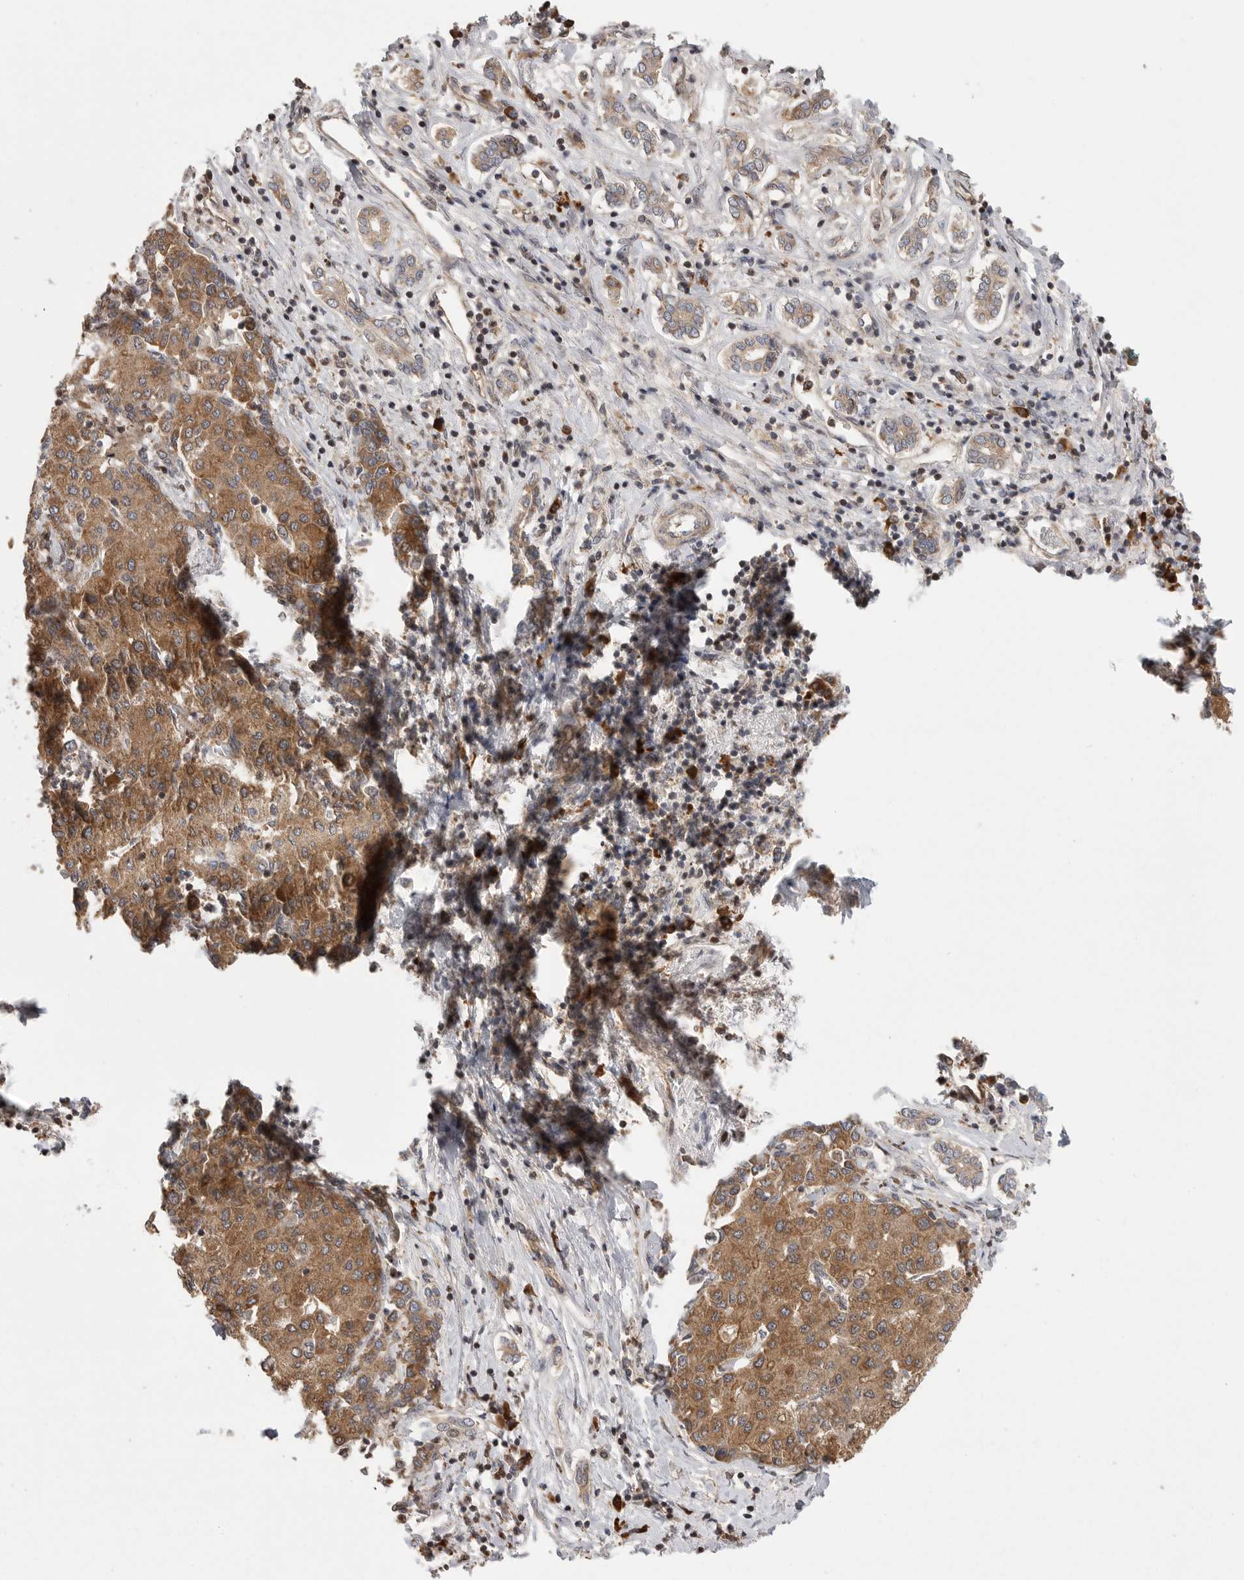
{"staining": {"intensity": "moderate", "quantity": ">75%", "location": "cytoplasmic/membranous,nuclear"}, "tissue": "liver cancer", "cell_type": "Tumor cells", "image_type": "cancer", "snomed": [{"axis": "morphology", "description": "Carcinoma, Hepatocellular, NOS"}, {"axis": "topography", "description": "Liver"}], "caption": "The micrograph demonstrates a brown stain indicating the presence of a protein in the cytoplasmic/membranous and nuclear of tumor cells in liver cancer.", "gene": "OXR1", "patient": {"sex": "male", "age": 65}}